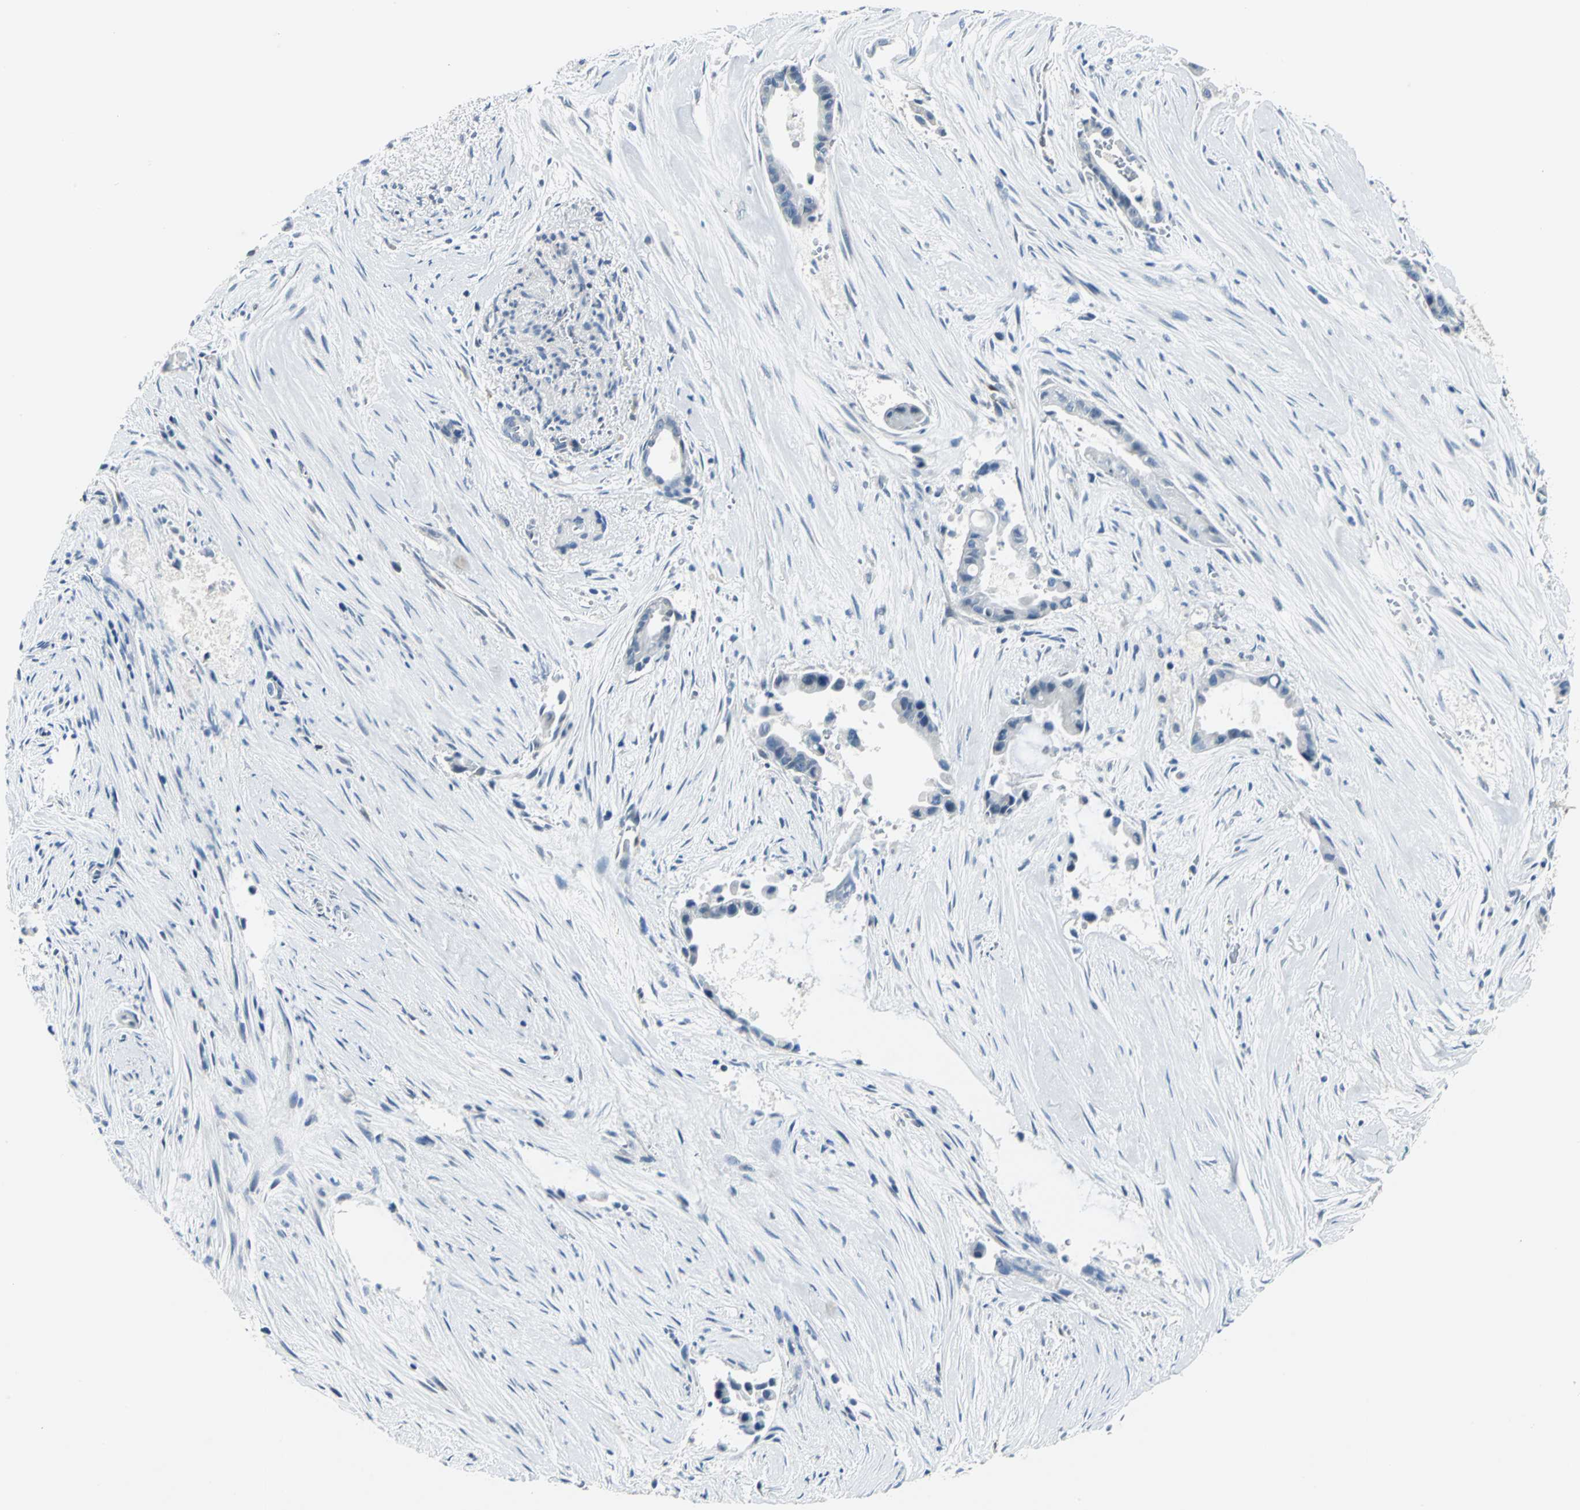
{"staining": {"intensity": "negative", "quantity": "none", "location": "none"}, "tissue": "liver cancer", "cell_type": "Tumor cells", "image_type": "cancer", "snomed": [{"axis": "morphology", "description": "Cholangiocarcinoma"}, {"axis": "topography", "description": "Liver"}], "caption": "This histopathology image is of cholangiocarcinoma (liver) stained with immunohistochemistry to label a protein in brown with the nuclei are counter-stained blue. There is no staining in tumor cells.", "gene": "ZNF415", "patient": {"sex": "female", "age": 55}}